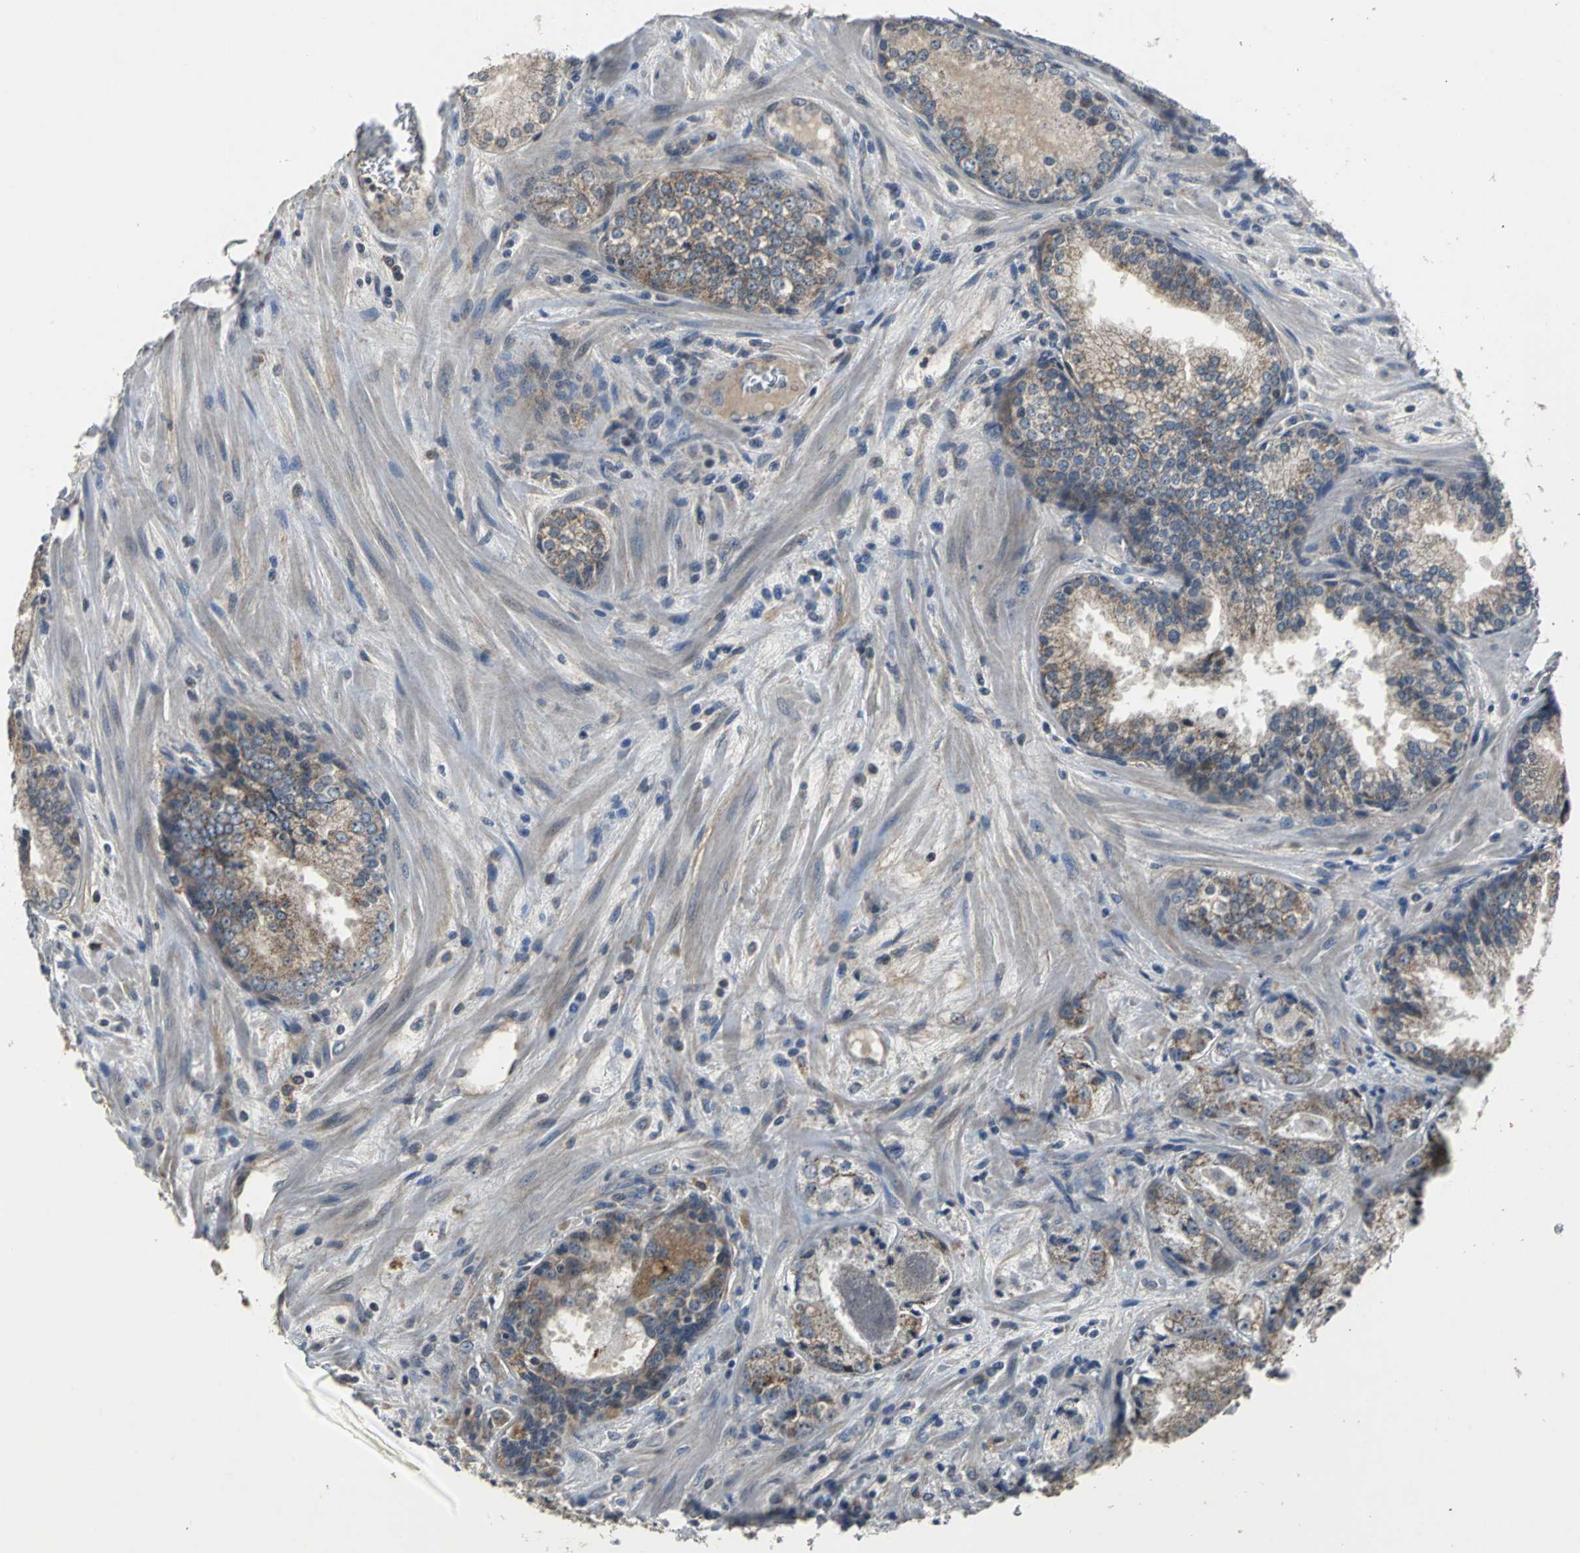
{"staining": {"intensity": "moderate", "quantity": ">75%", "location": "cytoplasmic/membranous"}, "tissue": "prostate cancer", "cell_type": "Tumor cells", "image_type": "cancer", "snomed": [{"axis": "morphology", "description": "Adenocarcinoma, Low grade"}, {"axis": "topography", "description": "Prostate"}], "caption": "Human prostate cancer stained with a protein marker shows moderate staining in tumor cells.", "gene": "JADE3", "patient": {"sex": "male", "age": 60}}